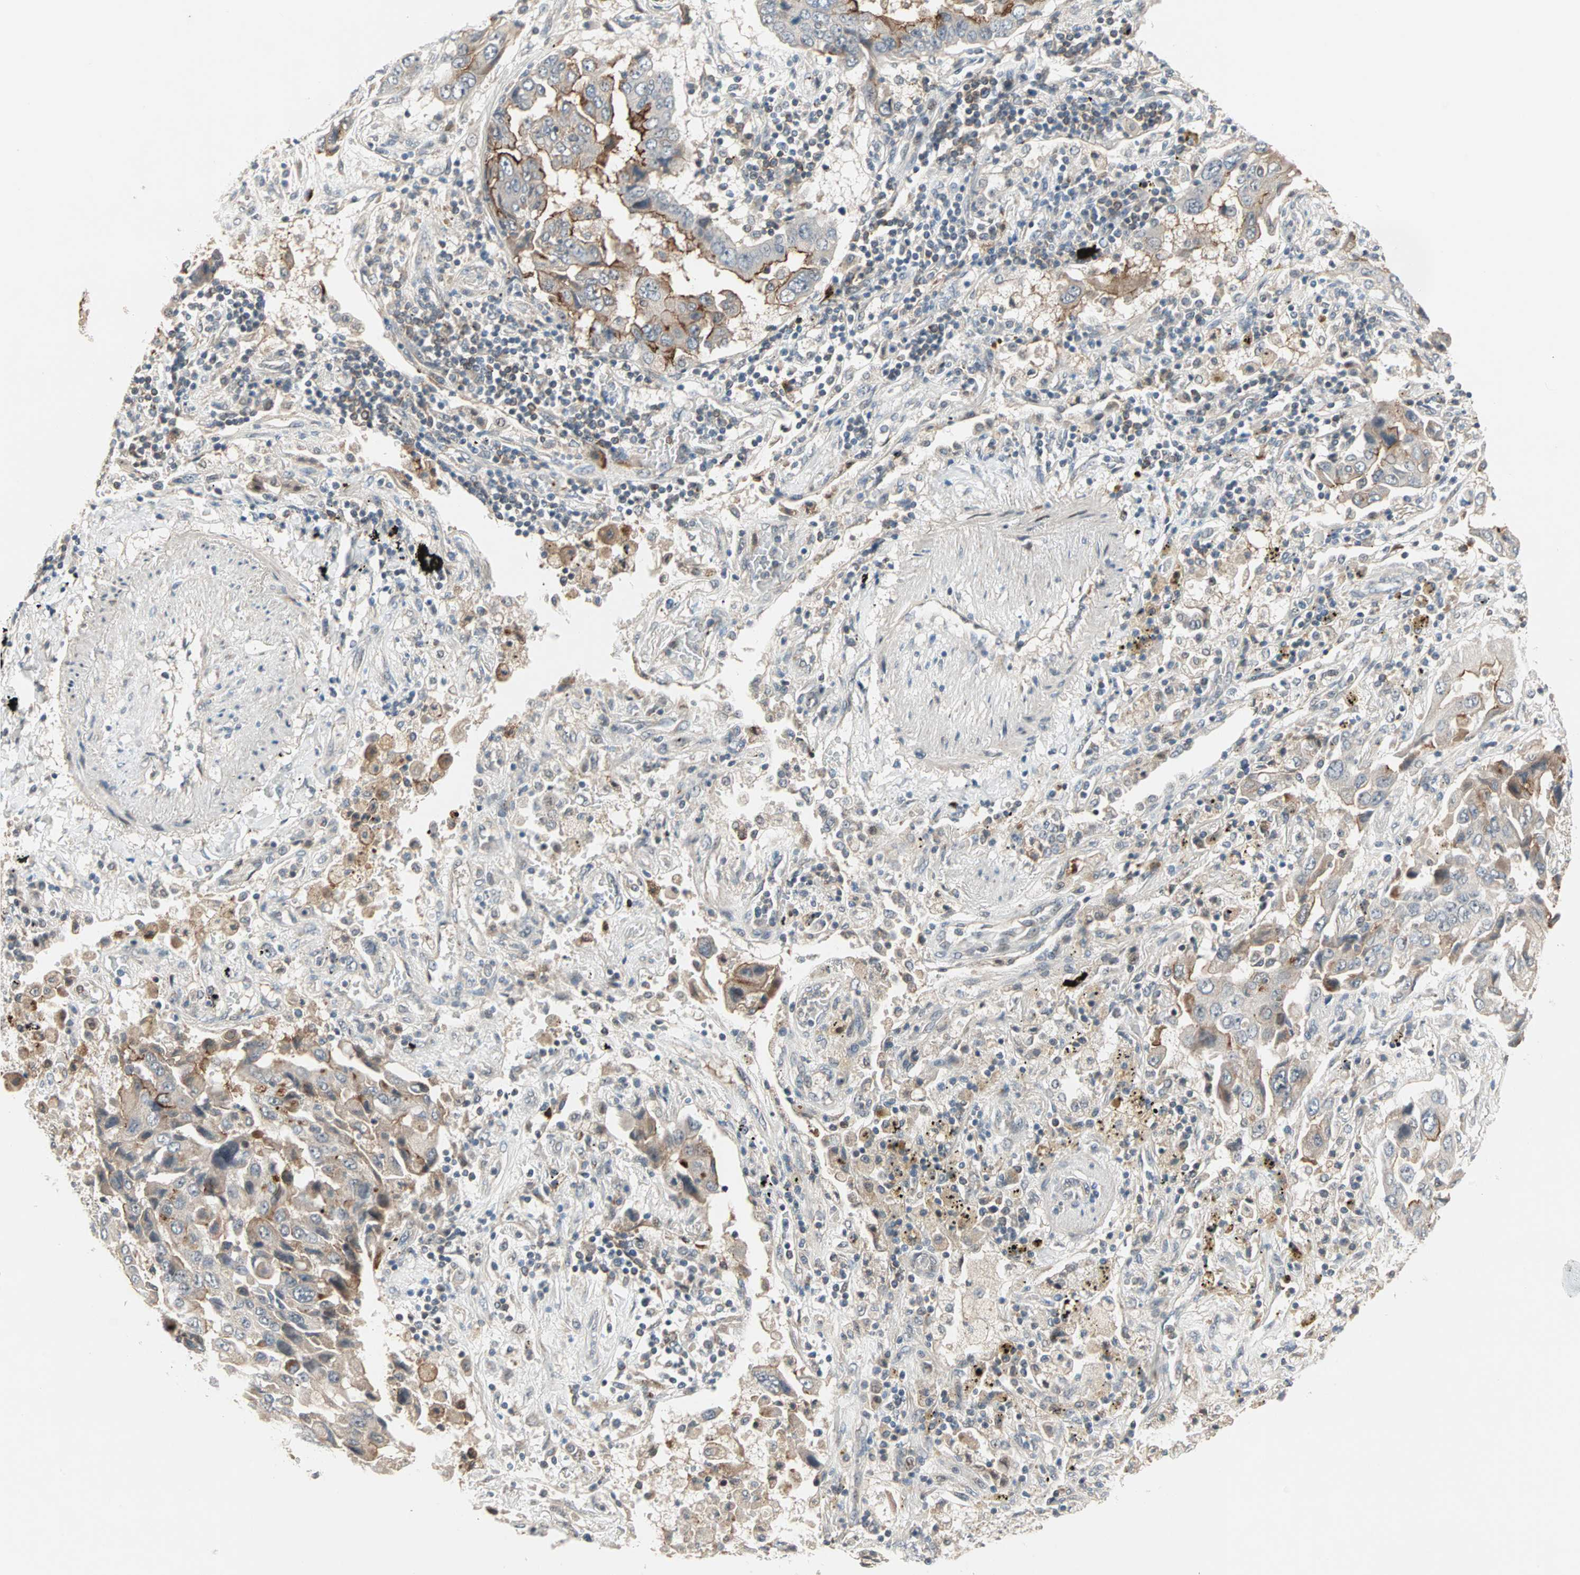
{"staining": {"intensity": "weak", "quantity": "25%-75%", "location": "cytoplasmic/membranous"}, "tissue": "lung cancer", "cell_type": "Tumor cells", "image_type": "cancer", "snomed": [{"axis": "morphology", "description": "Adenocarcinoma, NOS"}, {"axis": "topography", "description": "Lung"}], "caption": "Lung cancer was stained to show a protein in brown. There is low levels of weak cytoplasmic/membranous staining in about 25%-75% of tumor cells.", "gene": "PROS1", "patient": {"sex": "female", "age": 65}}